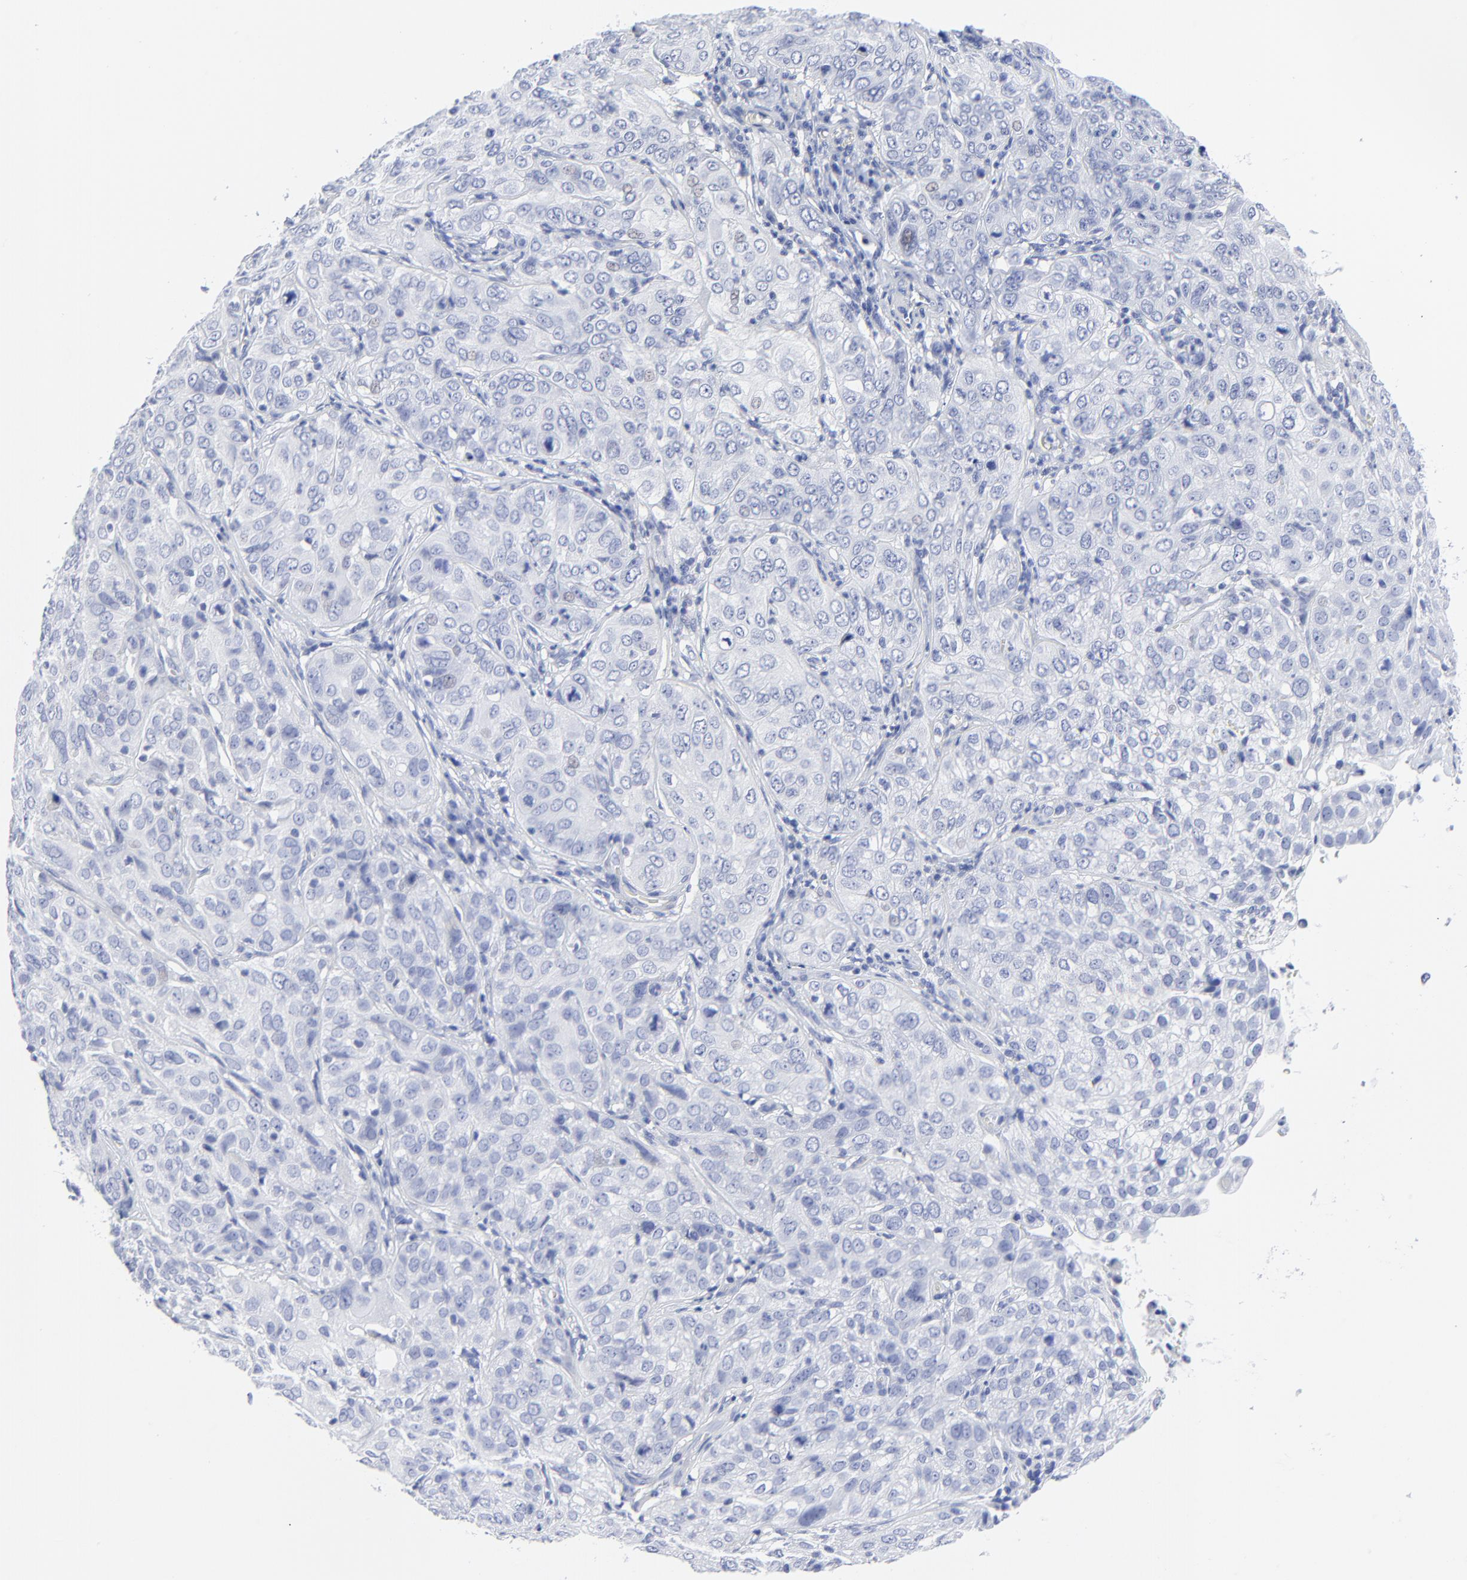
{"staining": {"intensity": "negative", "quantity": "none", "location": "none"}, "tissue": "cervical cancer", "cell_type": "Tumor cells", "image_type": "cancer", "snomed": [{"axis": "morphology", "description": "Squamous cell carcinoma, NOS"}, {"axis": "topography", "description": "Cervix"}], "caption": "Immunohistochemistry of squamous cell carcinoma (cervical) reveals no expression in tumor cells.", "gene": "PSD3", "patient": {"sex": "female", "age": 38}}